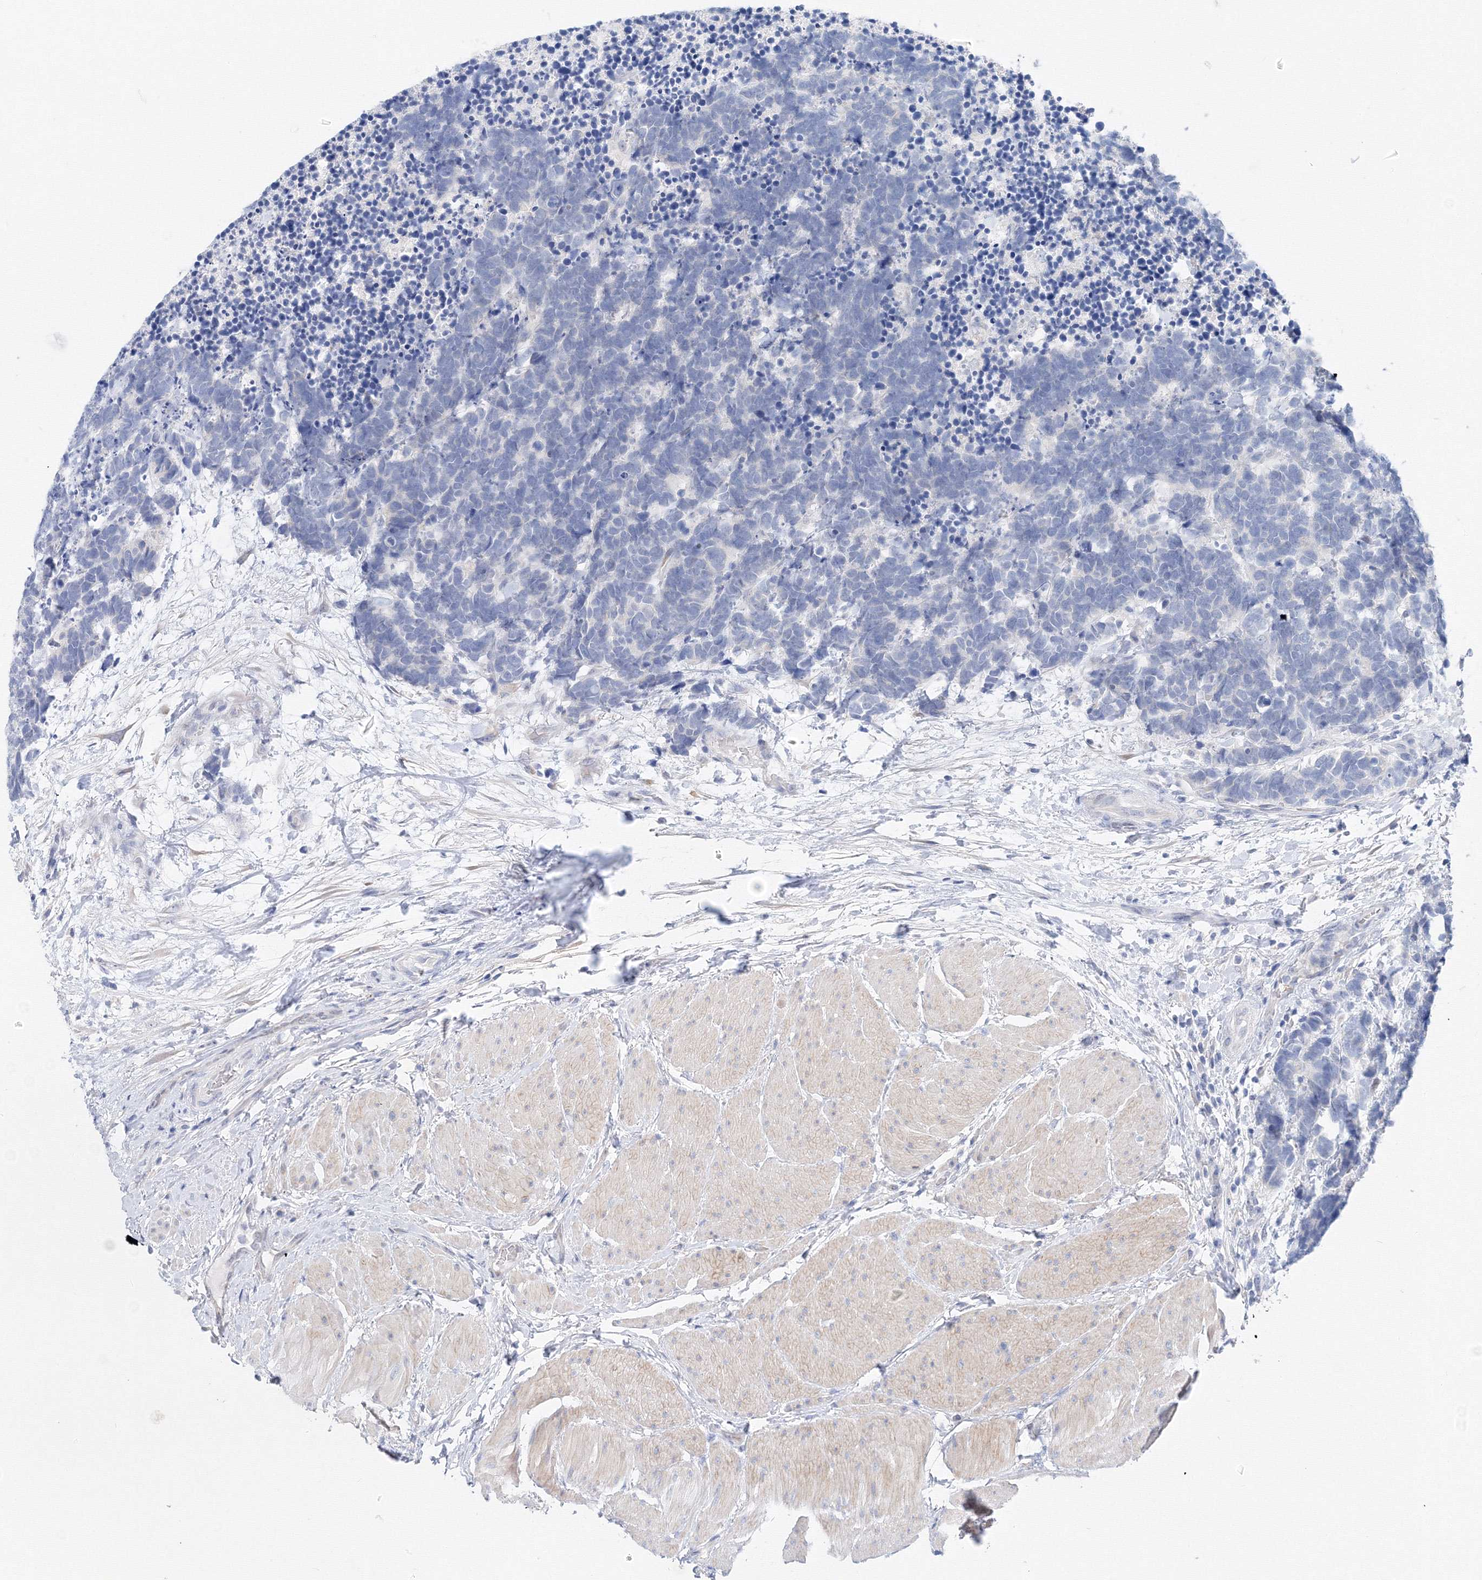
{"staining": {"intensity": "negative", "quantity": "none", "location": "none"}, "tissue": "carcinoid", "cell_type": "Tumor cells", "image_type": "cancer", "snomed": [{"axis": "morphology", "description": "Carcinoma, NOS"}, {"axis": "morphology", "description": "Carcinoid, malignant, NOS"}, {"axis": "topography", "description": "Urinary bladder"}], "caption": "Immunohistochemical staining of carcinoma displays no significant positivity in tumor cells.", "gene": "TAMM41", "patient": {"sex": "male", "age": 57}}